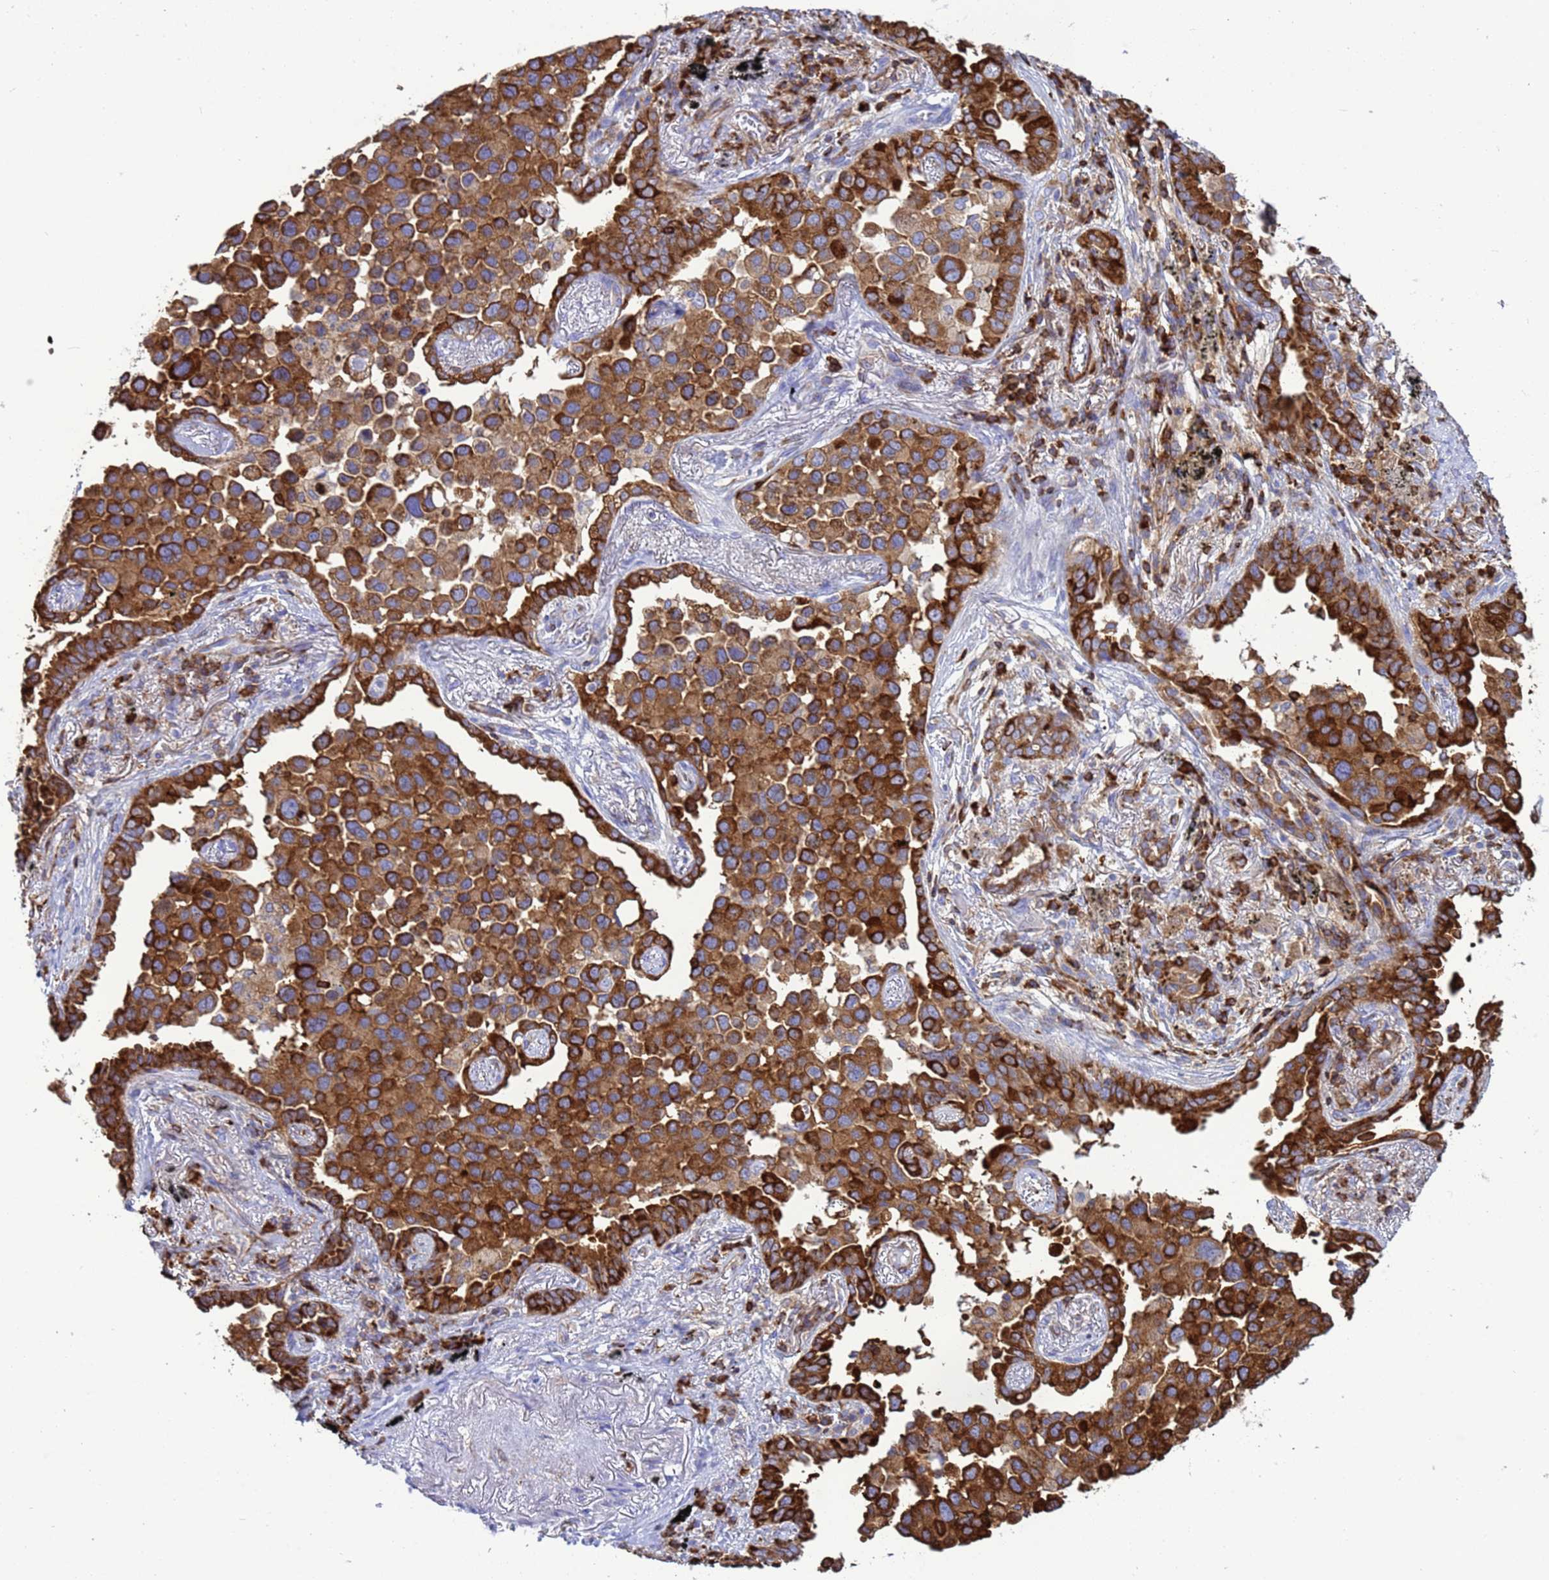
{"staining": {"intensity": "strong", "quantity": ">75%", "location": "cytoplasmic/membranous"}, "tissue": "lung cancer", "cell_type": "Tumor cells", "image_type": "cancer", "snomed": [{"axis": "morphology", "description": "Adenocarcinoma, NOS"}, {"axis": "topography", "description": "Lung"}], "caption": "Human adenocarcinoma (lung) stained with a protein marker demonstrates strong staining in tumor cells.", "gene": "EZR", "patient": {"sex": "male", "age": 67}}